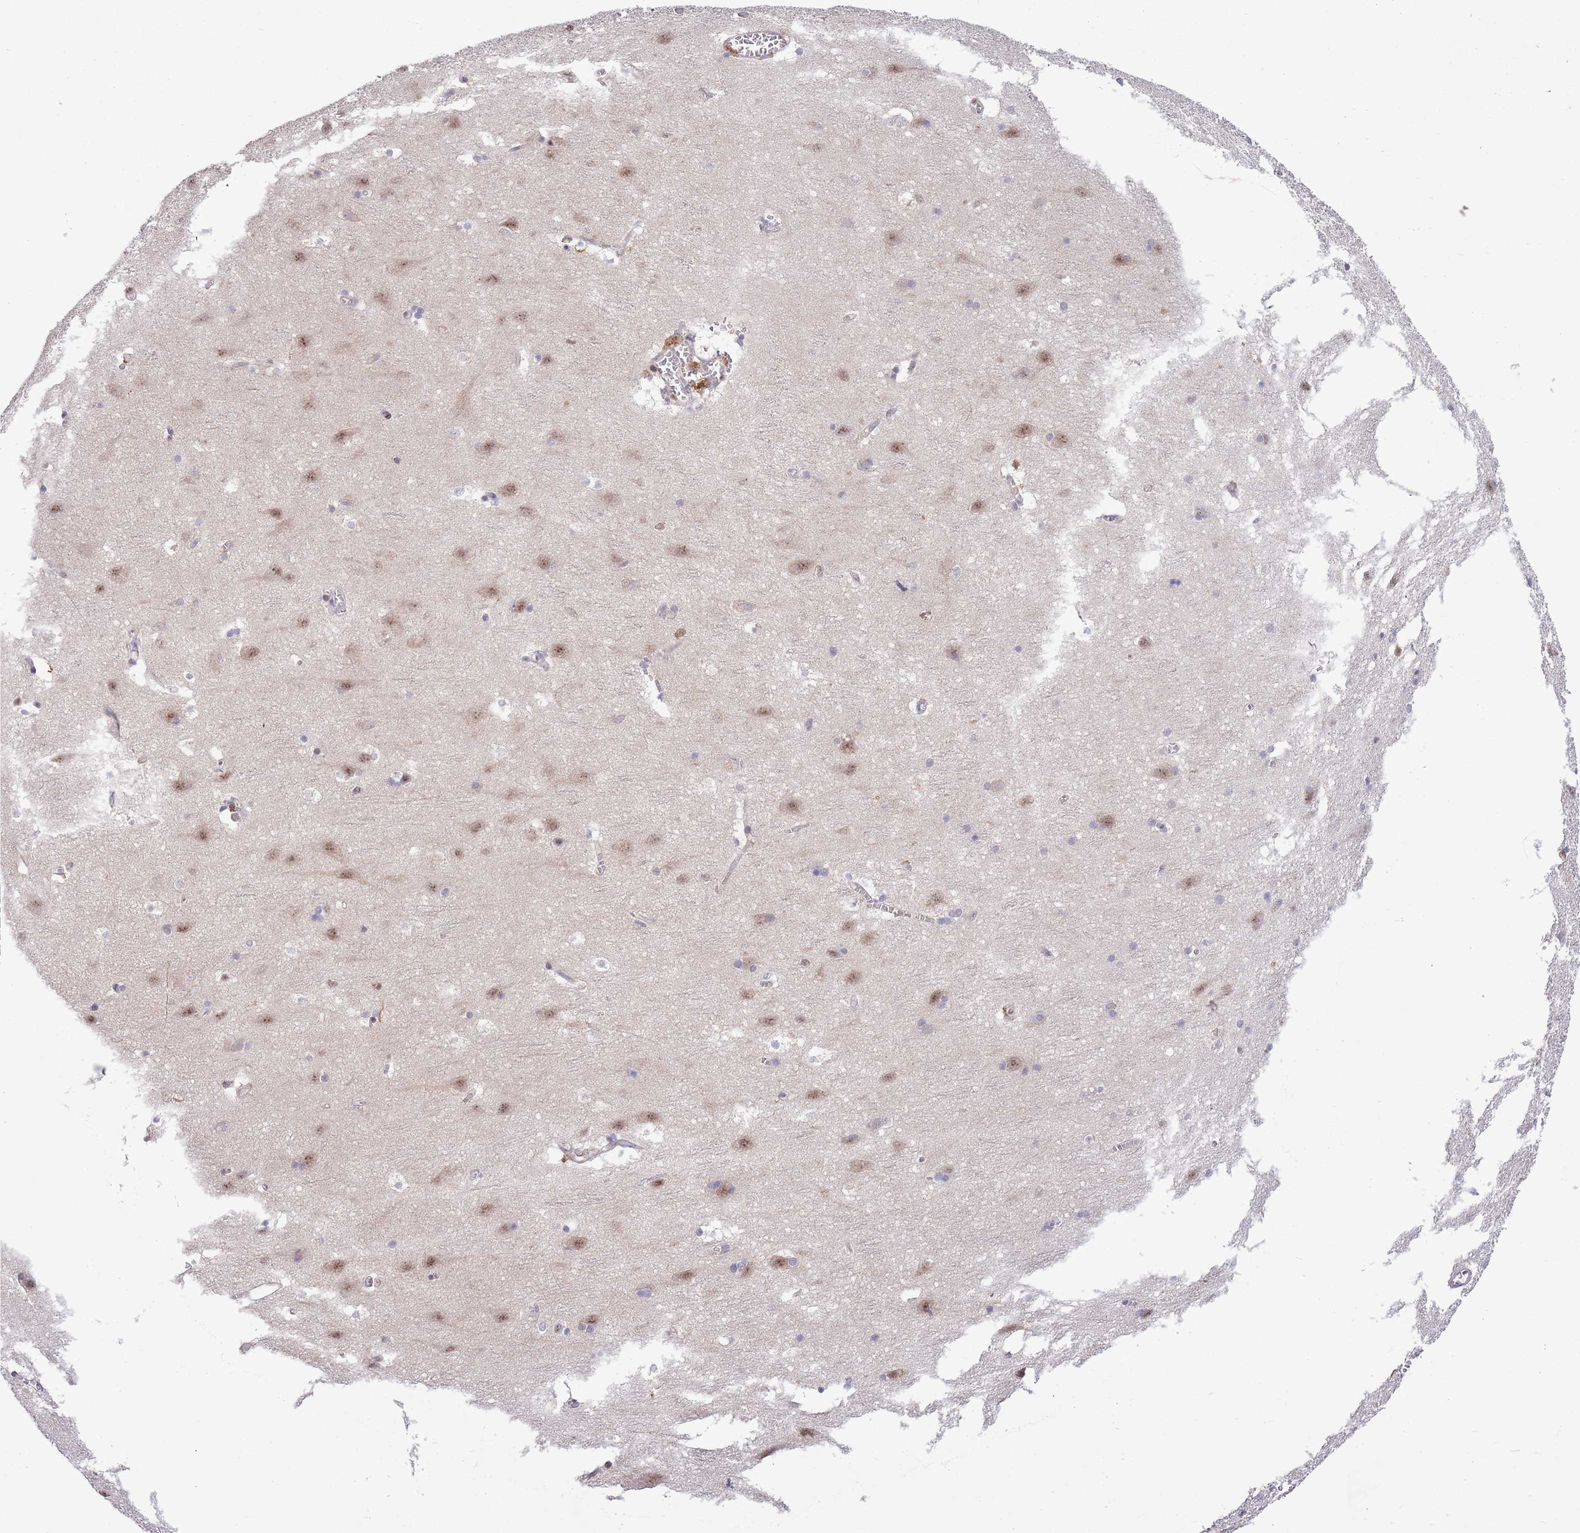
{"staining": {"intensity": "moderate", "quantity": "<25%", "location": "cytoplasmic/membranous"}, "tissue": "cerebral cortex", "cell_type": "Endothelial cells", "image_type": "normal", "snomed": [{"axis": "morphology", "description": "Normal tissue, NOS"}, {"axis": "topography", "description": "Cerebral cortex"}], "caption": "Cerebral cortex stained with immunohistochemistry (IHC) shows moderate cytoplasmic/membranous positivity in approximately <25% of endothelial cells.", "gene": "CCNJL", "patient": {"sex": "male", "age": 54}}